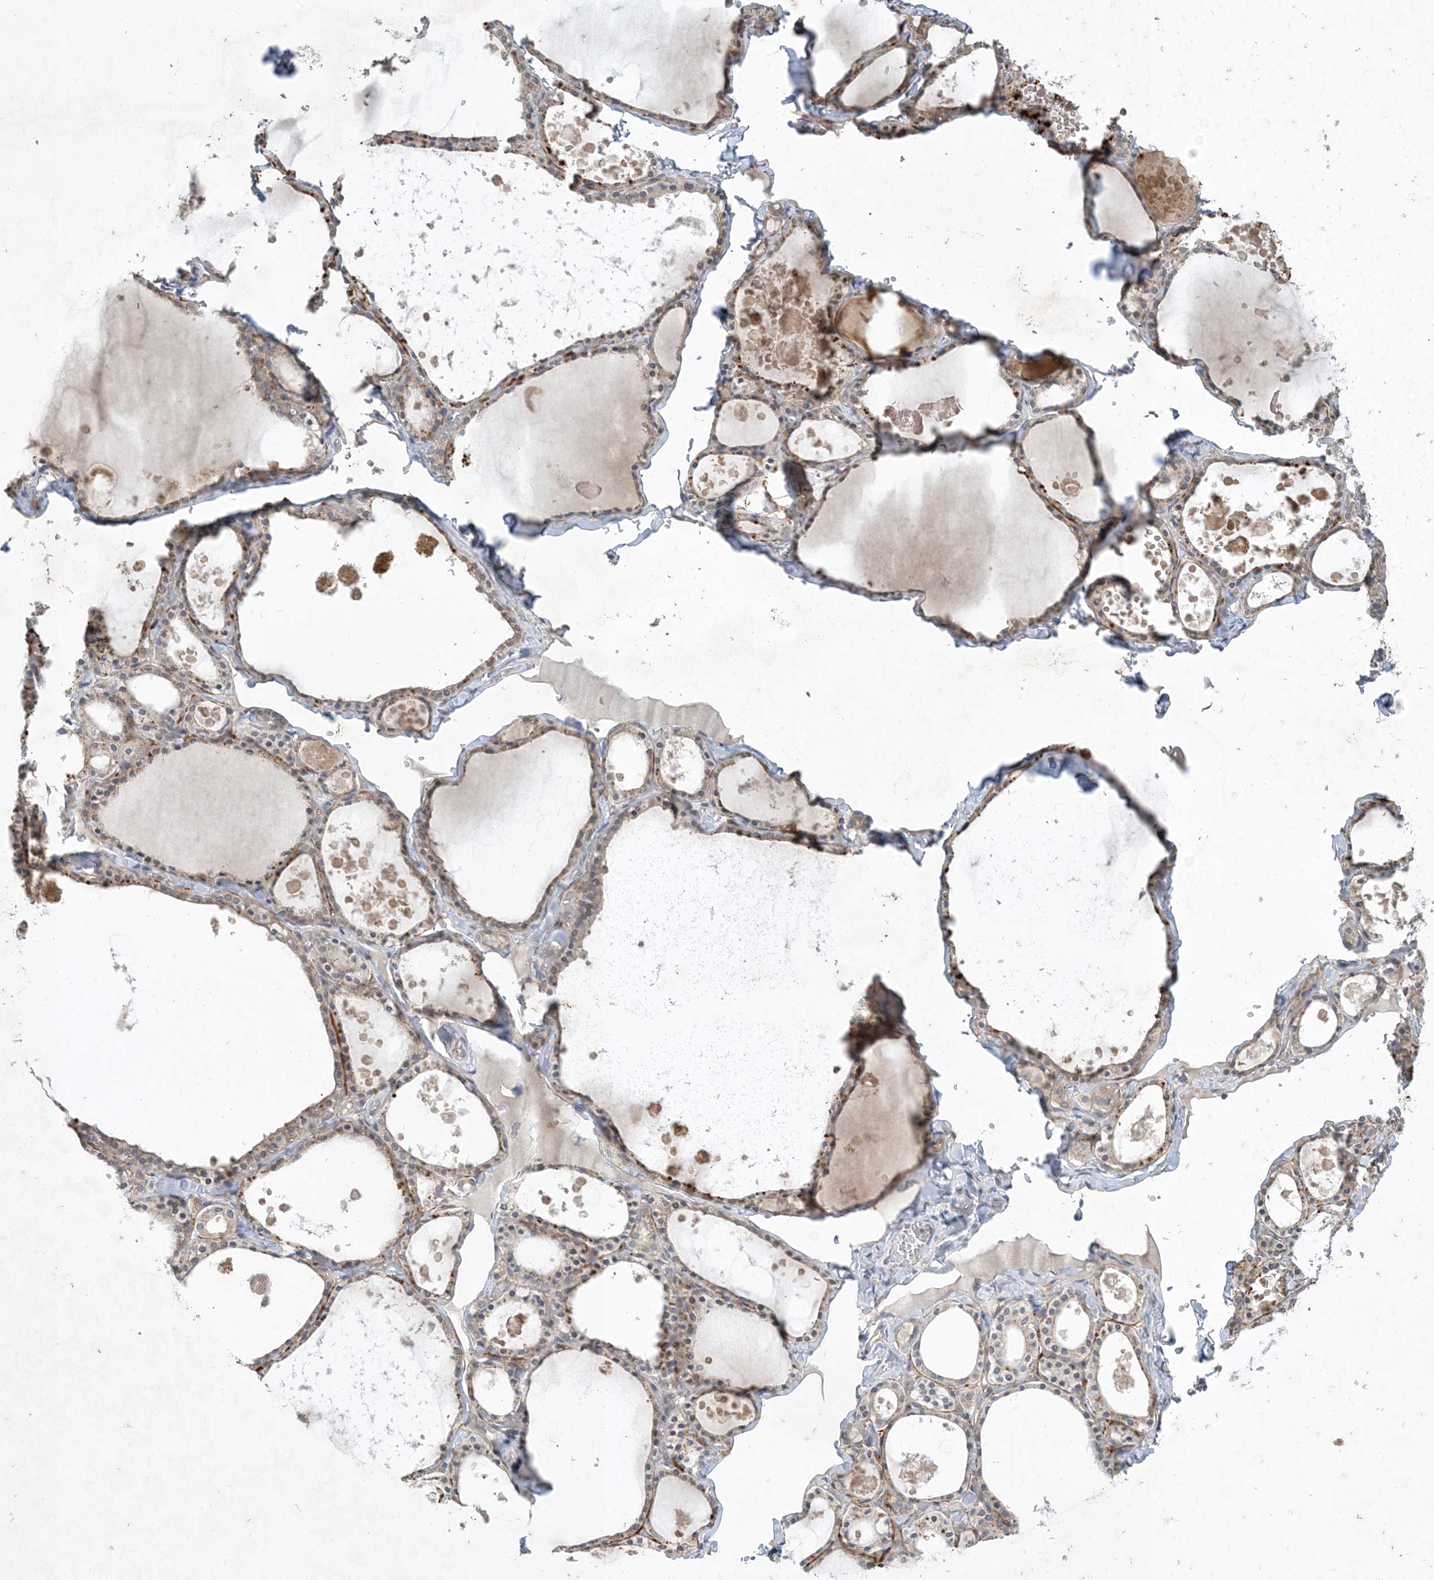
{"staining": {"intensity": "weak", "quantity": "25%-75%", "location": "cytoplasmic/membranous"}, "tissue": "thyroid gland", "cell_type": "Glandular cells", "image_type": "normal", "snomed": [{"axis": "morphology", "description": "Normal tissue, NOS"}, {"axis": "topography", "description": "Thyroid gland"}], "caption": "This histopathology image demonstrates benign thyroid gland stained with immunohistochemistry to label a protein in brown. The cytoplasmic/membranous of glandular cells show weak positivity for the protein. Nuclei are counter-stained blue.", "gene": "CDS1", "patient": {"sex": "male", "age": 56}}